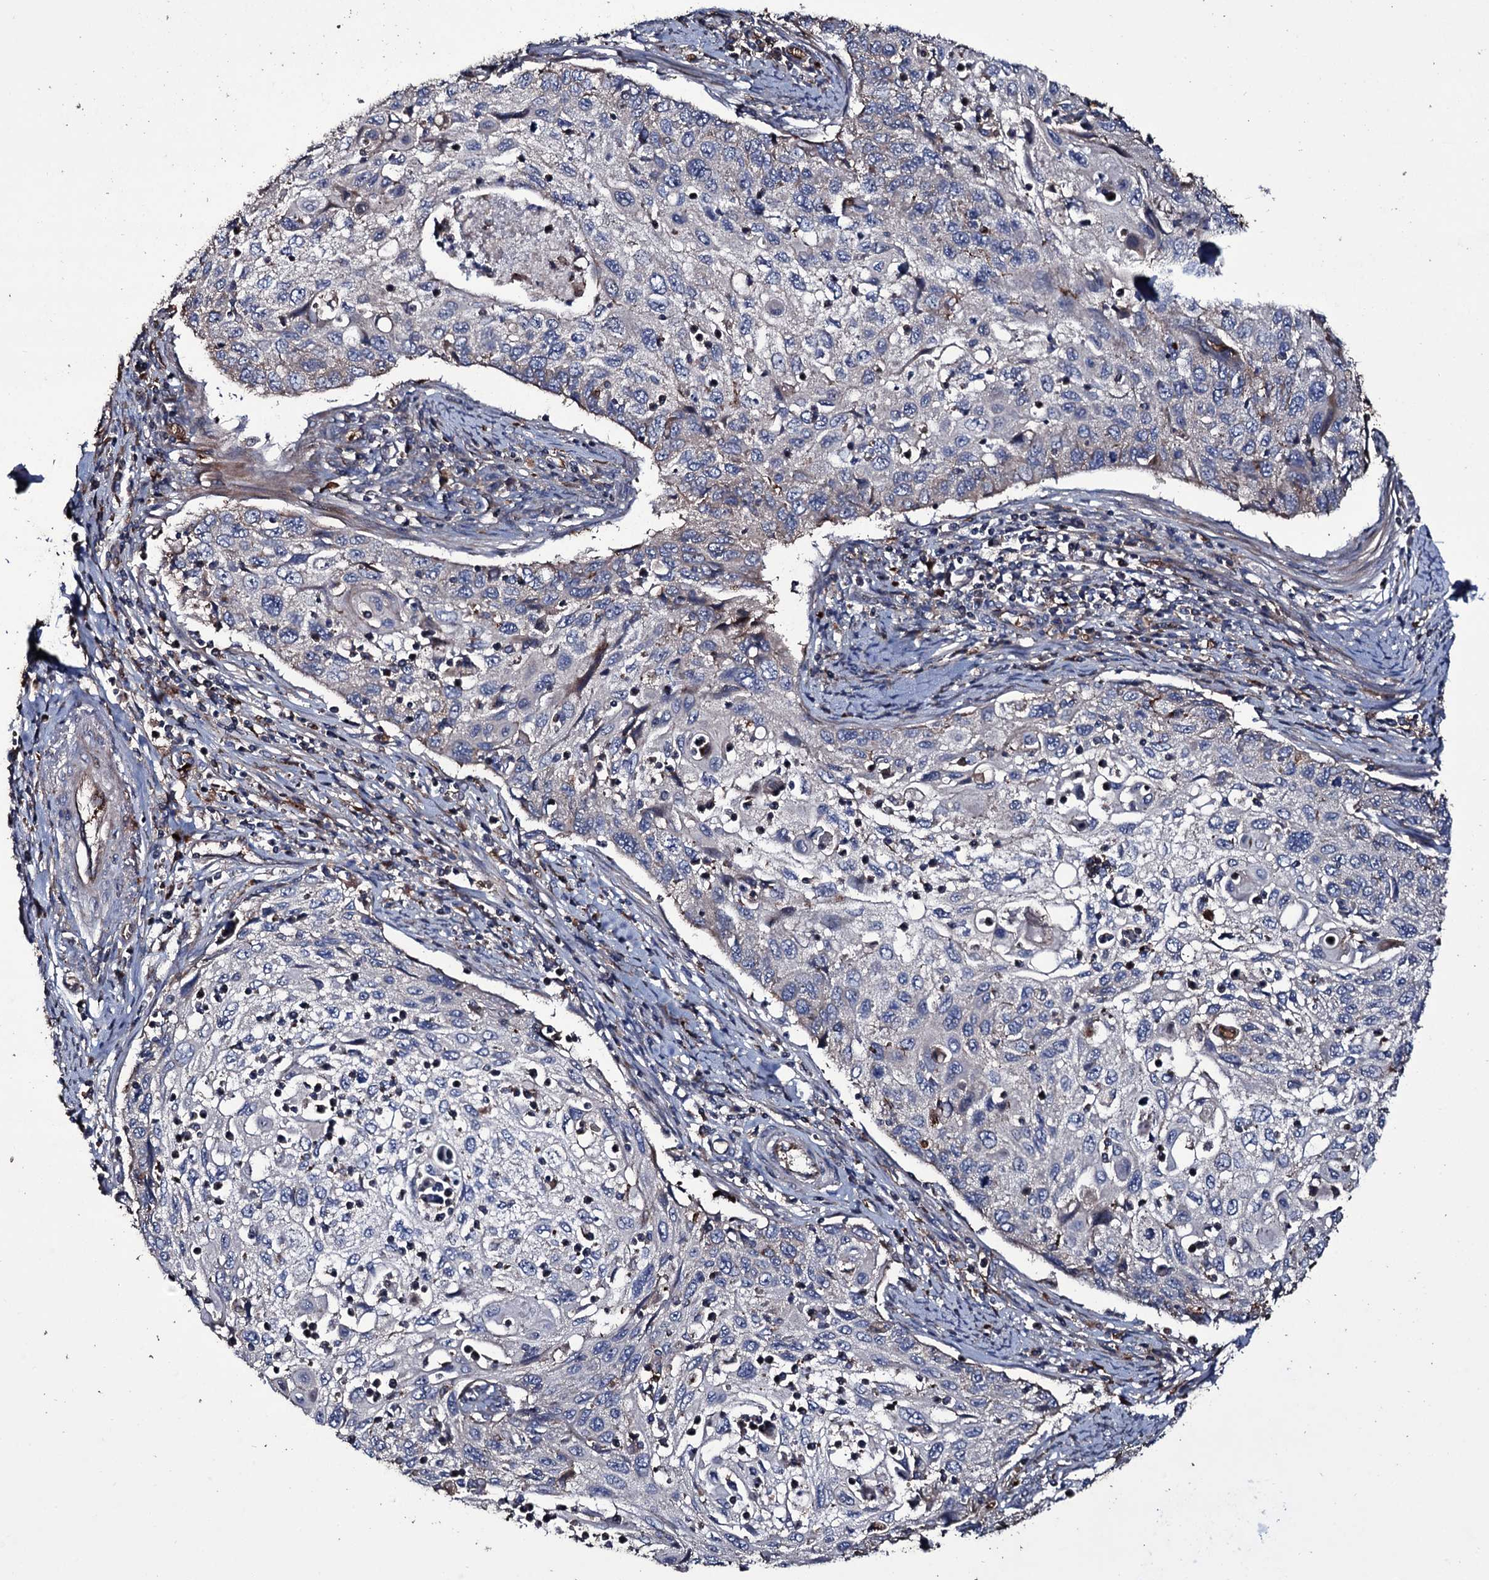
{"staining": {"intensity": "negative", "quantity": "none", "location": "none"}, "tissue": "cervical cancer", "cell_type": "Tumor cells", "image_type": "cancer", "snomed": [{"axis": "morphology", "description": "Squamous cell carcinoma, NOS"}, {"axis": "topography", "description": "Cervix"}], "caption": "Tumor cells show no significant protein staining in cervical cancer.", "gene": "ZSWIM8", "patient": {"sex": "female", "age": 70}}